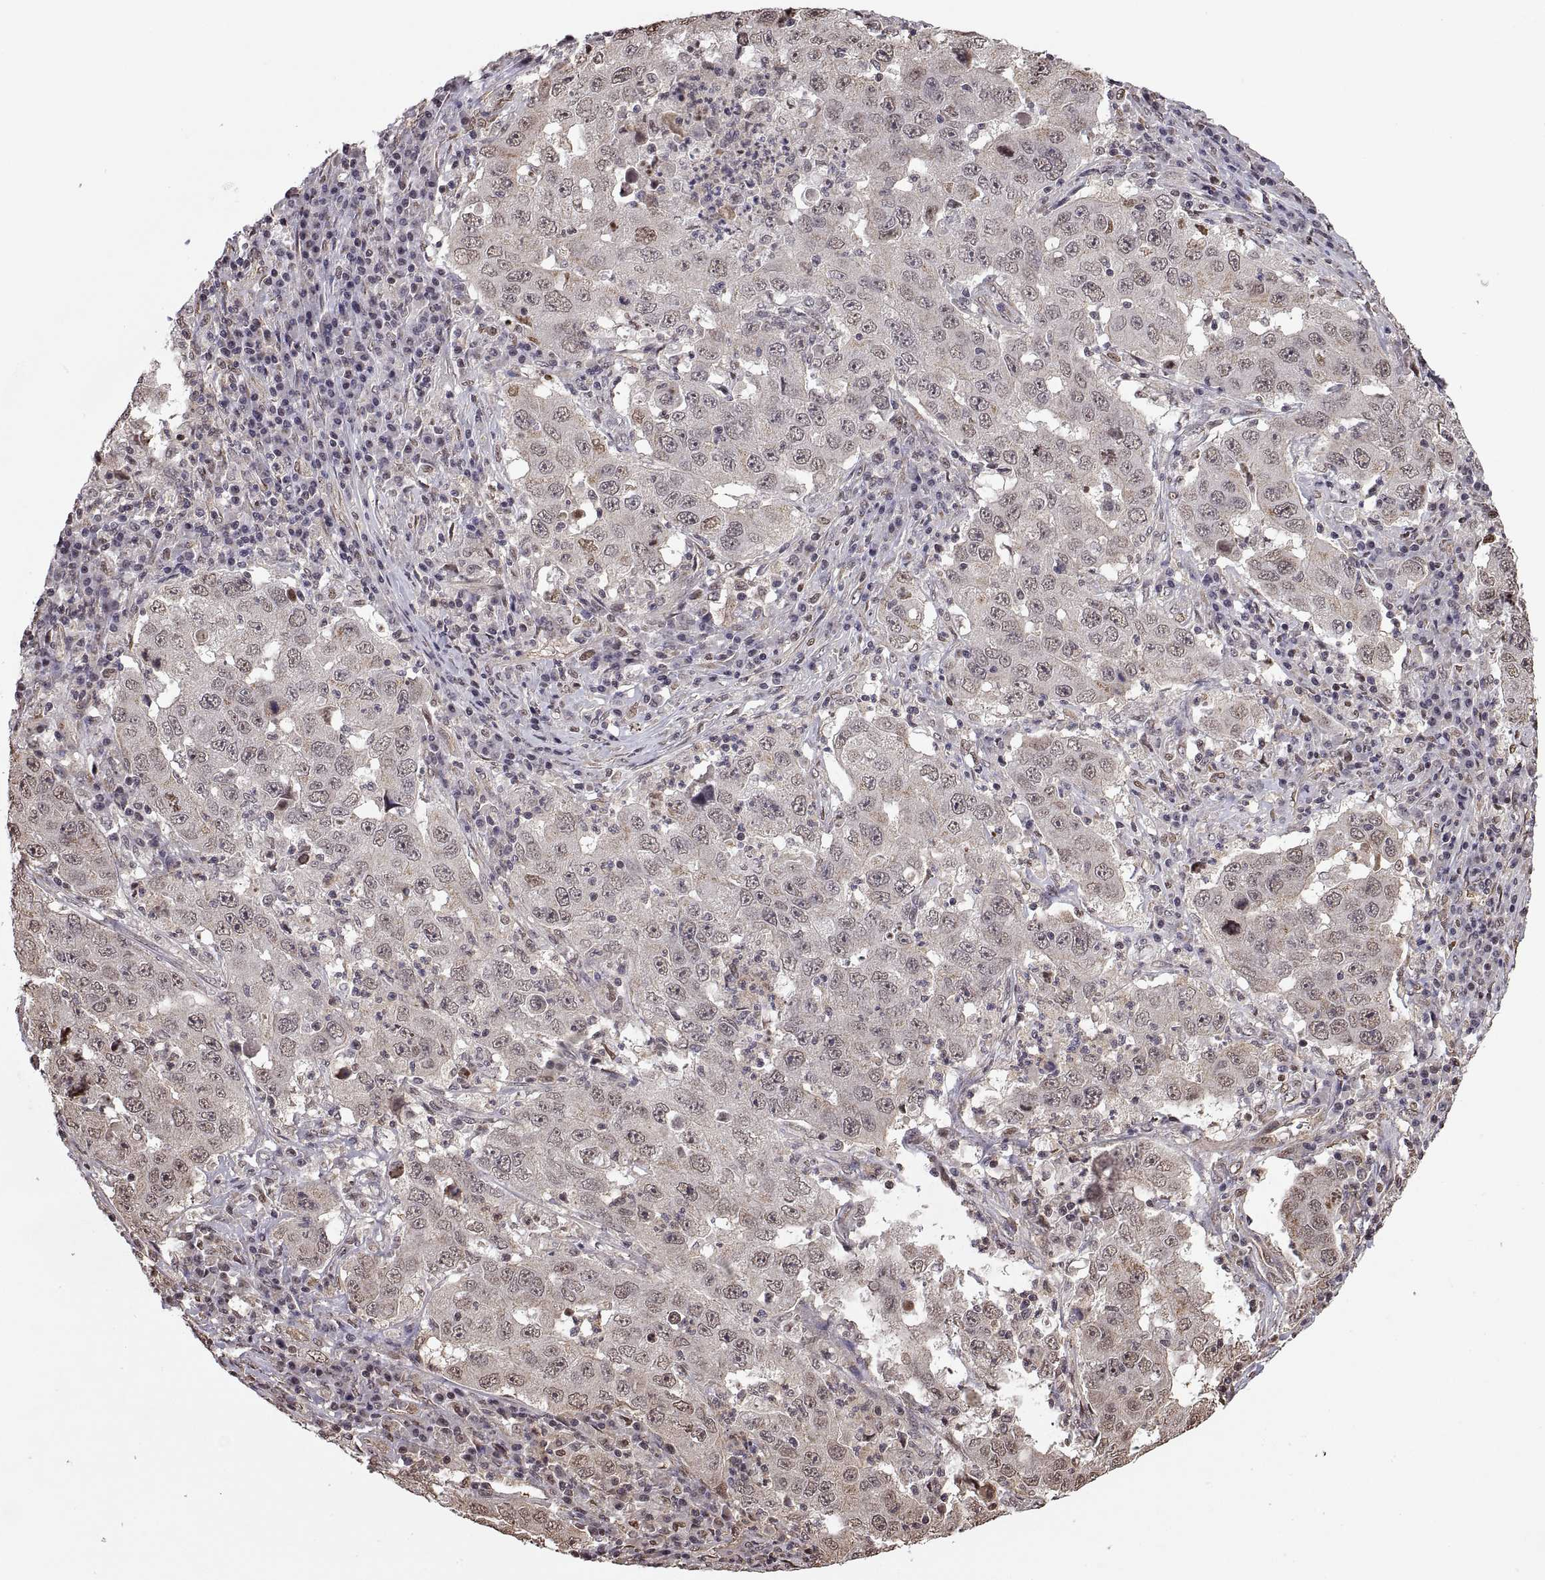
{"staining": {"intensity": "negative", "quantity": "none", "location": "none"}, "tissue": "lung cancer", "cell_type": "Tumor cells", "image_type": "cancer", "snomed": [{"axis": "morphology", "description": "Adenocarcinoma, NOS"}, {"axis": "topography", "description": "Lung"}], "caption": "IHC of lung adenocarcinoma demonstrates no staining in tumor cells.", "gene": "ARRB1", "patient": {"sex": "male", "age": 73}}